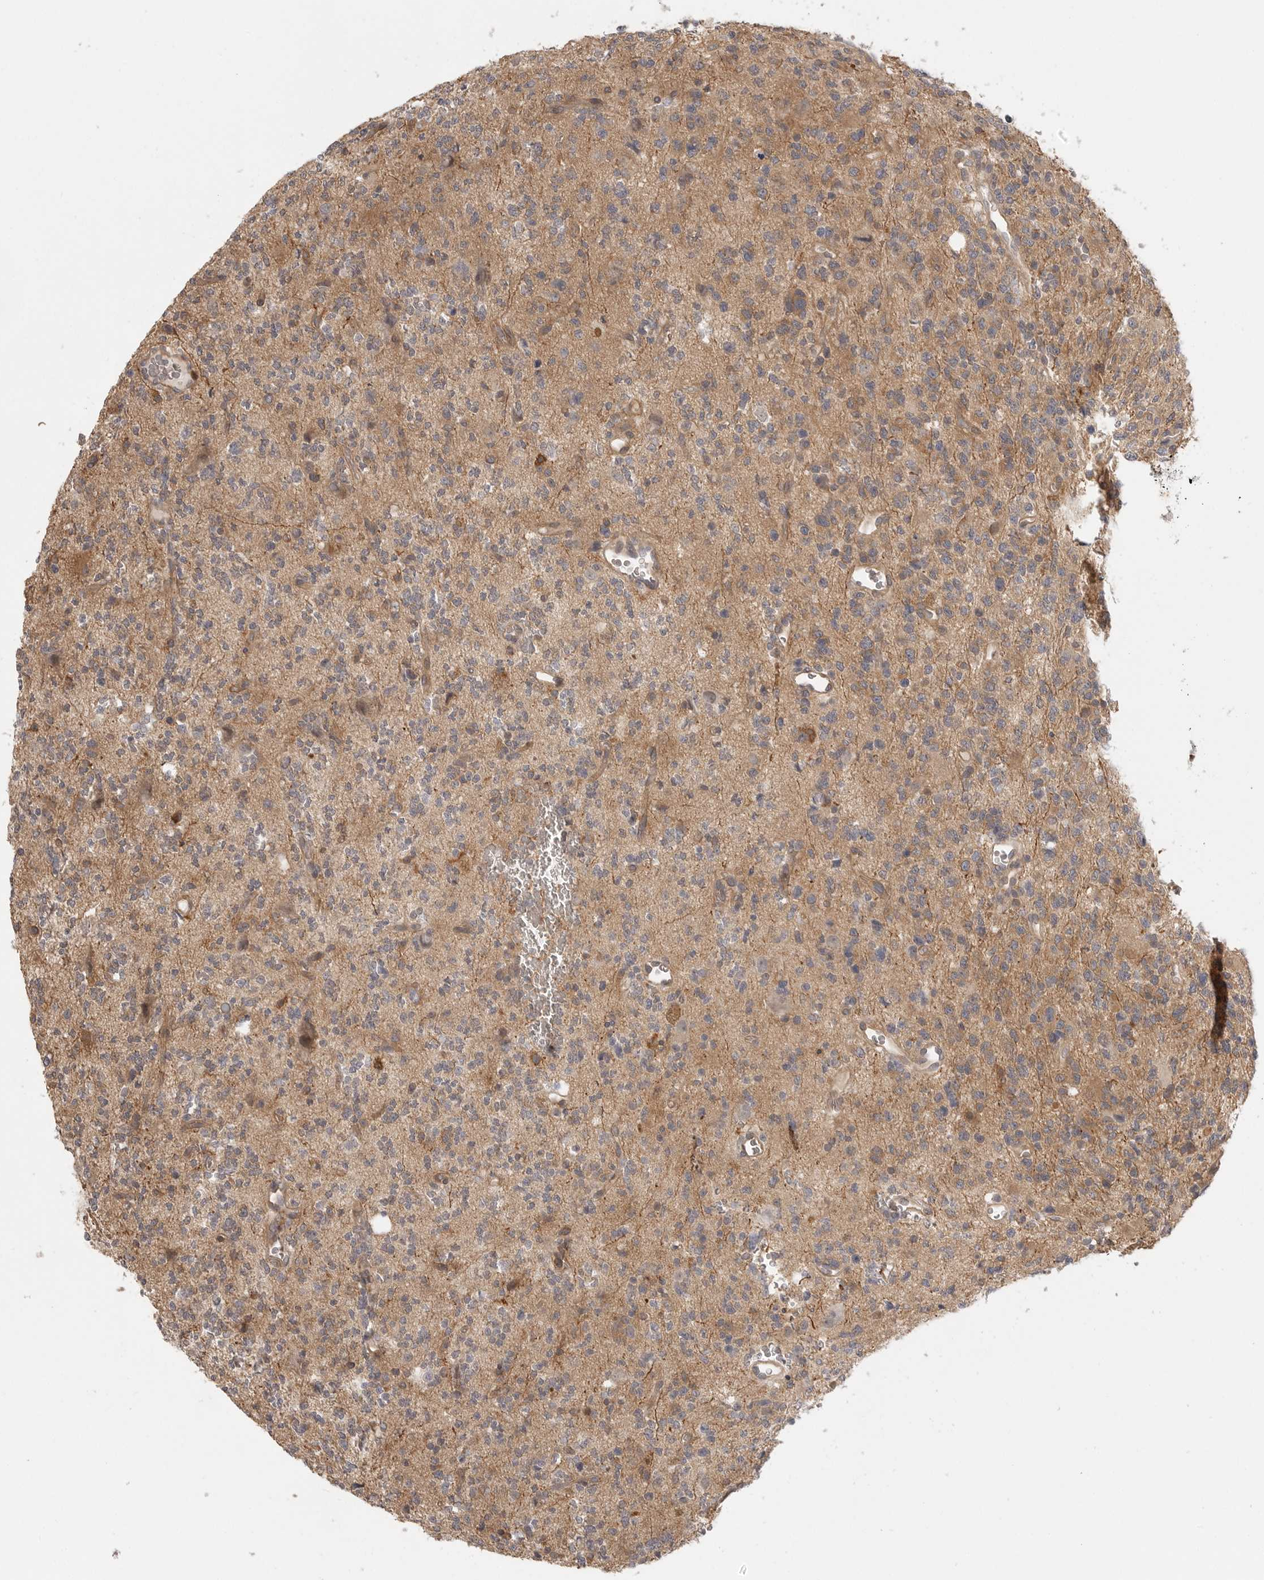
{"staining": {"intensity": "moderate", "quantity": ">75%", "location": "cytoplasmic/membranous"}, "tissue": "glioma", "cell_type": "Tumor cells", "image_type": "cancer", "snomed": [{"axis": "morphology", "description": "Glioma, malignant, High grade"}, {"axis": "topography", "description": "Brain"}], "caption": "Immunohistochemistry (DAB) staining of human glioma displays moderate cytoplasmic/membranous protein staining in about >75% of tumor cells.", "gene": "DBNL", "patient": {"sex": "female", "age": 62}}